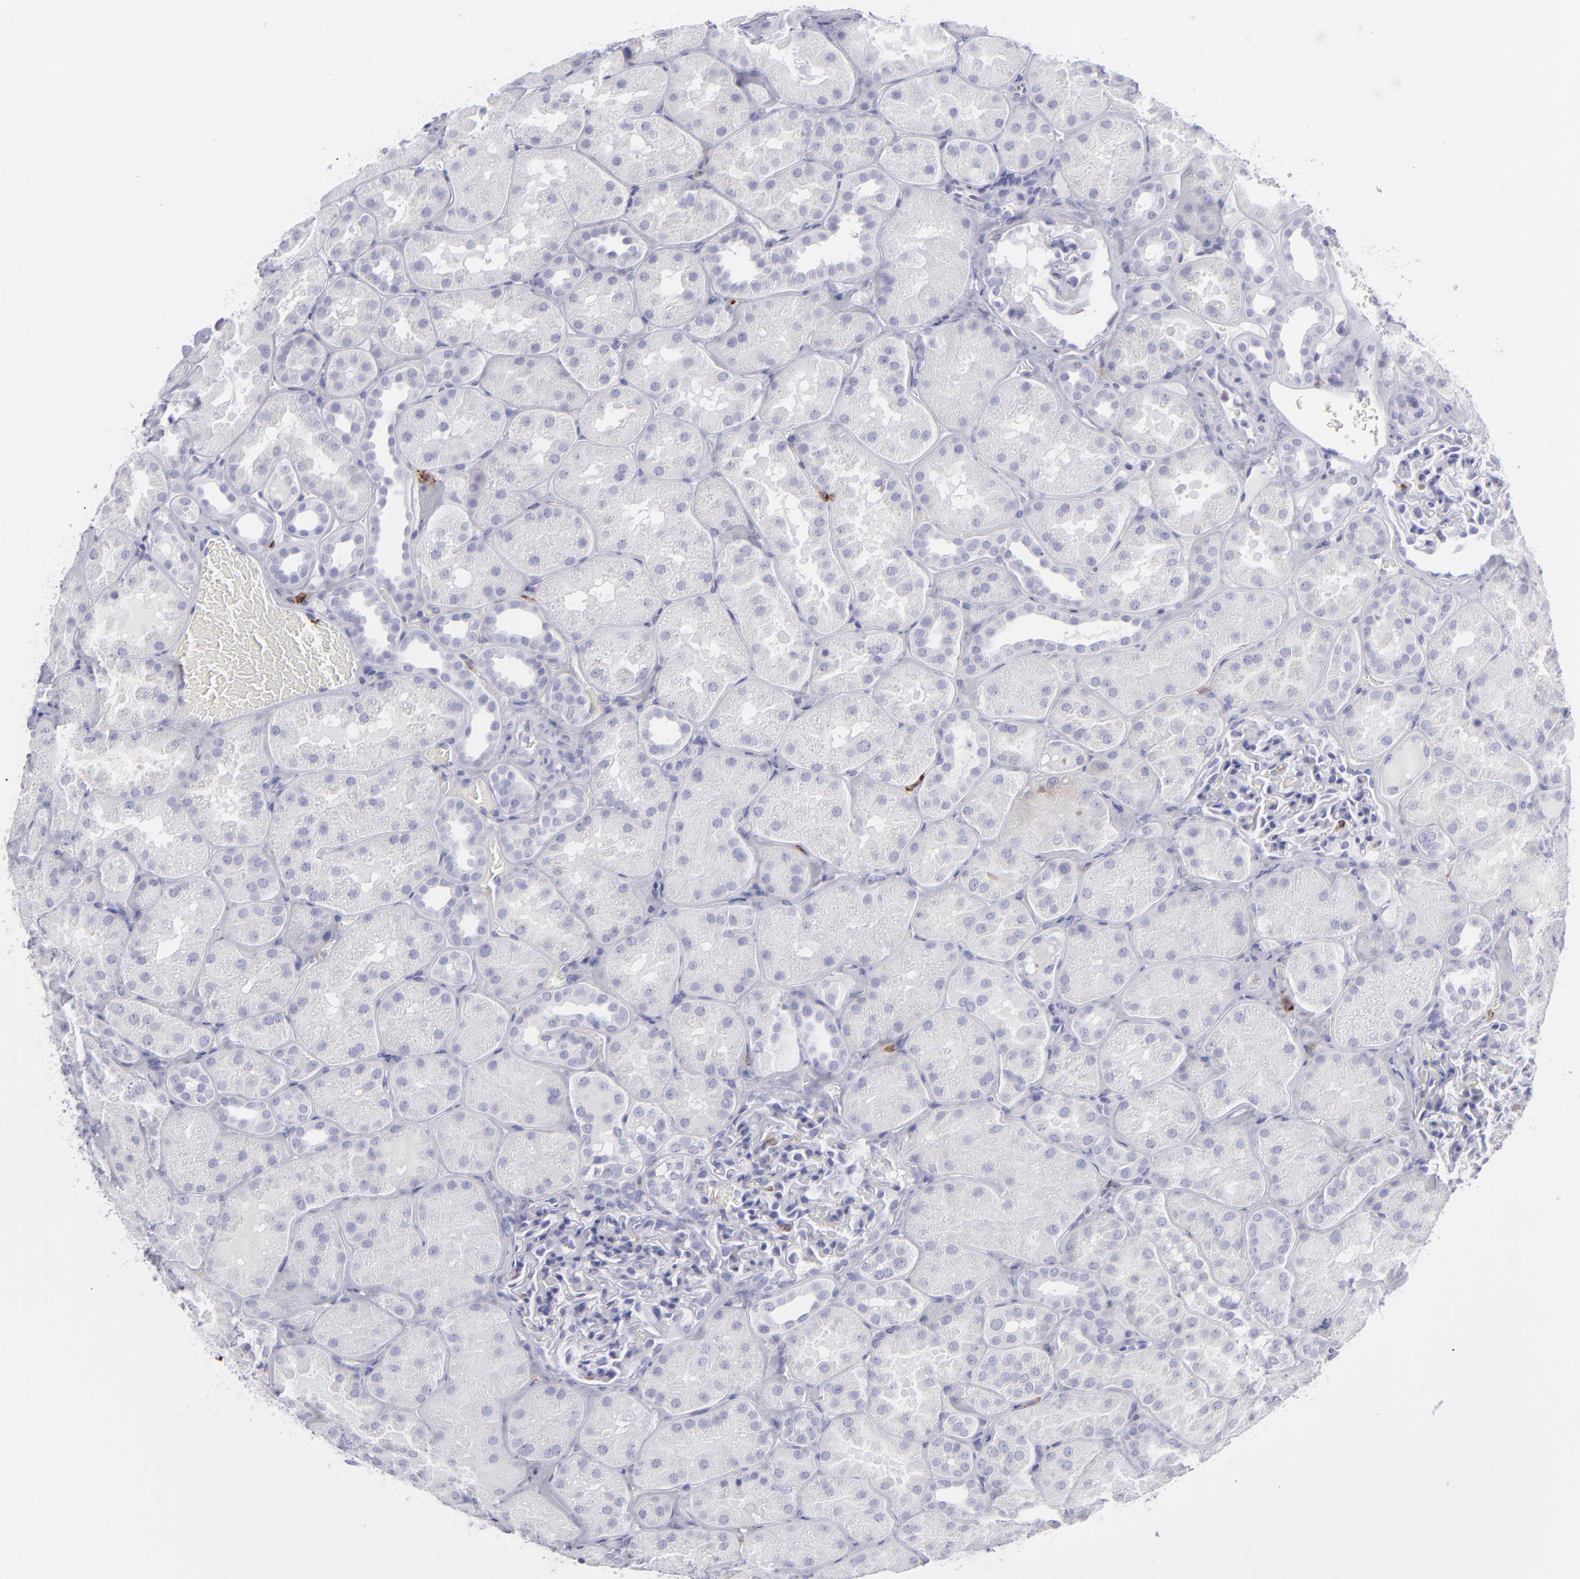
{"staining": {"intensity": "negative", "quantity": "none", "location": "none"}, "tissue": "kidney", "cell_type": "Cells in glomeruli", "image_type": "normal", "snomed": [{"axis": "morphology", "description": "Normal tissue, NOS"}, {"axis": "topography", "description": "Kidney"}], "caption": "IHC micrograph of normal kidney stained for a protein (brown), which shows no staining in cells in glomeruli. Brightfield microscopy of IHC stained with DAB (3,3'-diaminobenzidine) (brown) and hematoxylin (blue), captured at high magnification.", "gene": "SELPLG", "patient": {"sex": "male", "age": 28}}